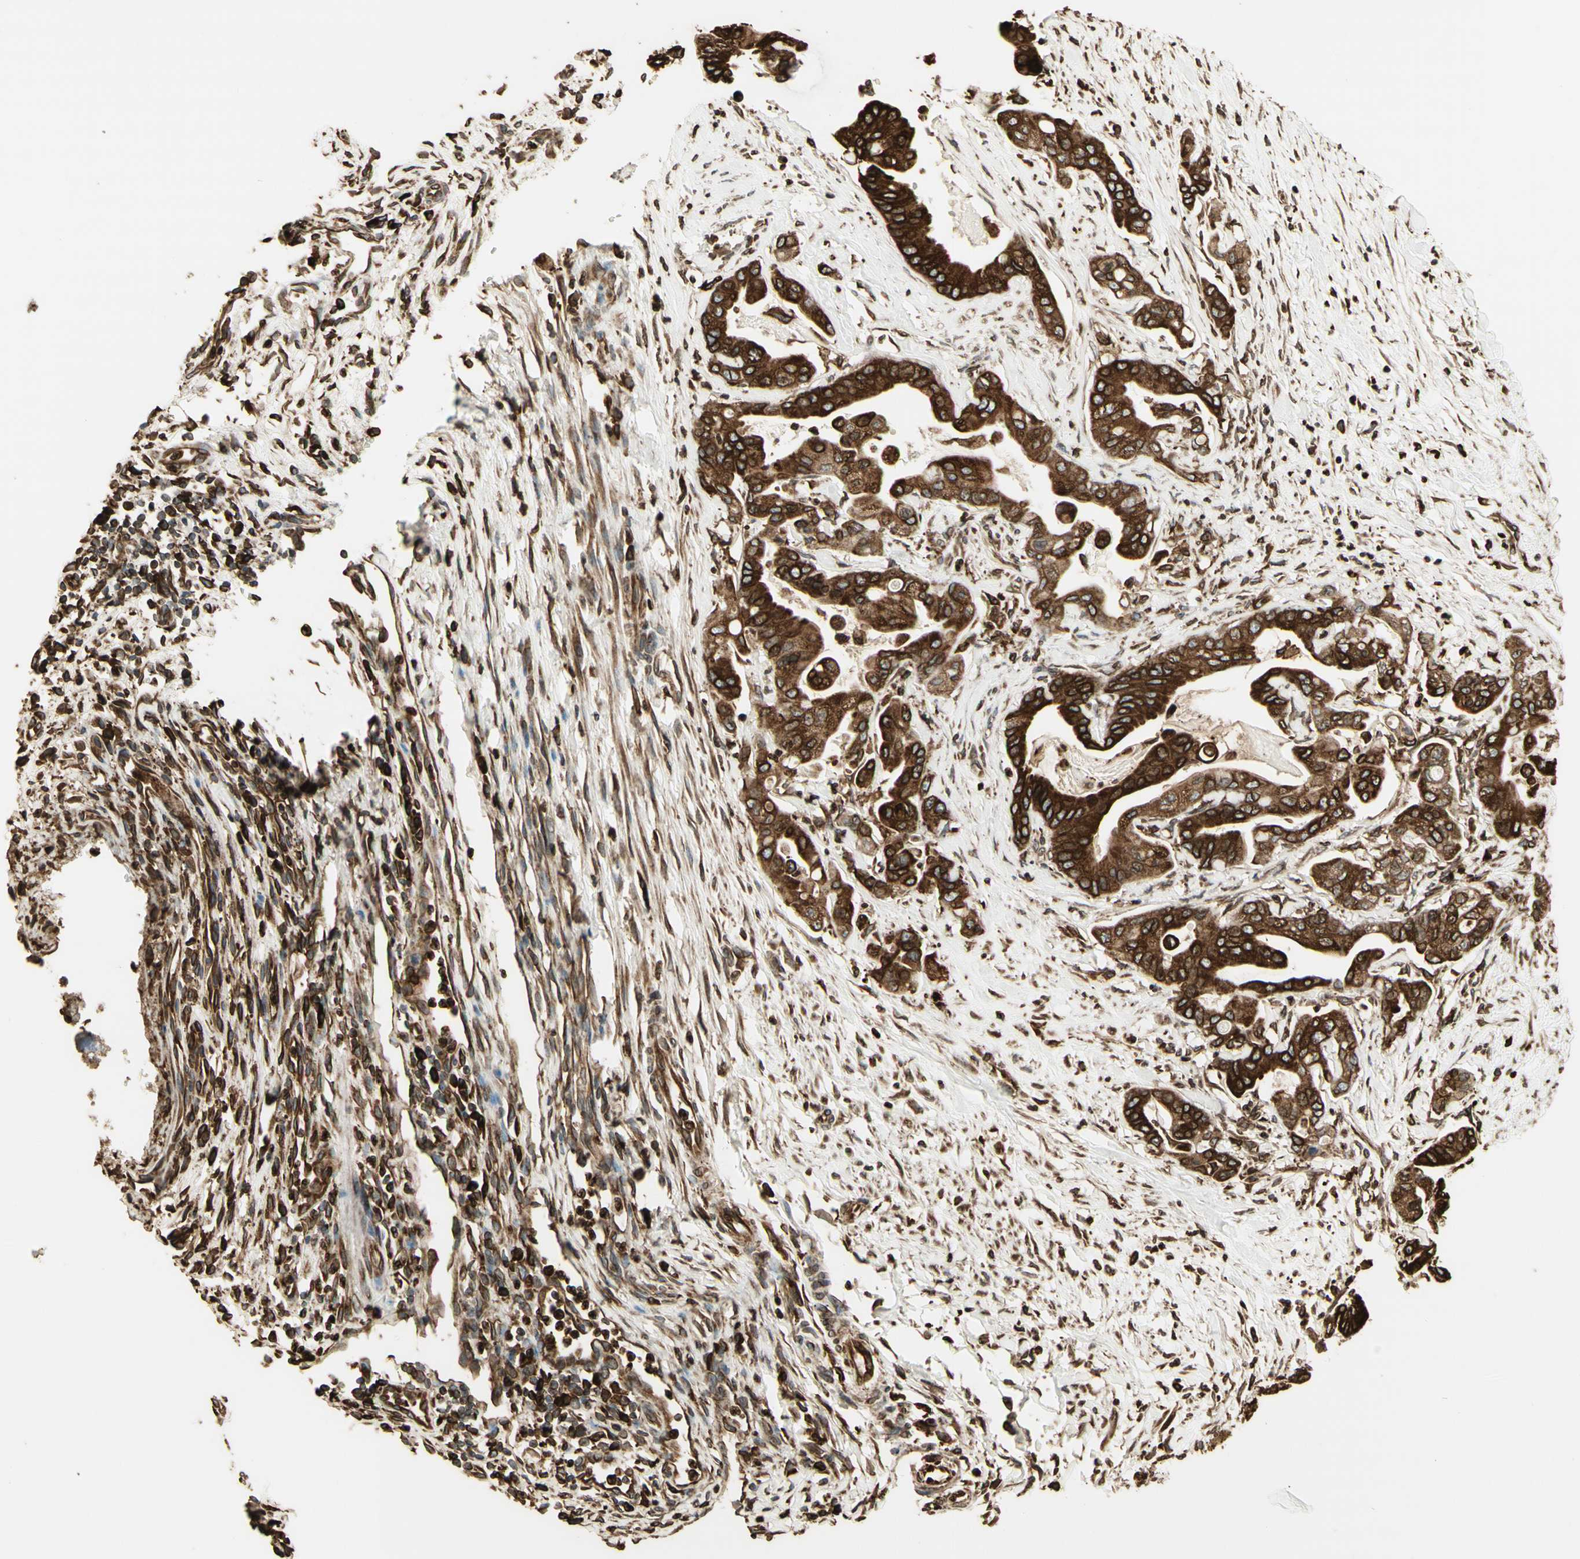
{"staining": {"intensity": "strong", "quantity": ">75%", "location": "cytoplasmic/membranous"}, "tissue": "pancreatic cancer", "cell_type": "Tumor cells", "image_type": "cancer", "snomed": [{"axis": "morphology", "description": "Adenocarcinoma, NOS"}, {"axis": "topography", "description": "Pancreas"}], "caption": "Pancreatic adenocarcinoma was stained to show a protein in brown. There is high levels of strong cytoplasmic/membranous staining in about >75% of tumor cells.", "gene": "CANX", "patient": {"sex": "female", "age": 75}}